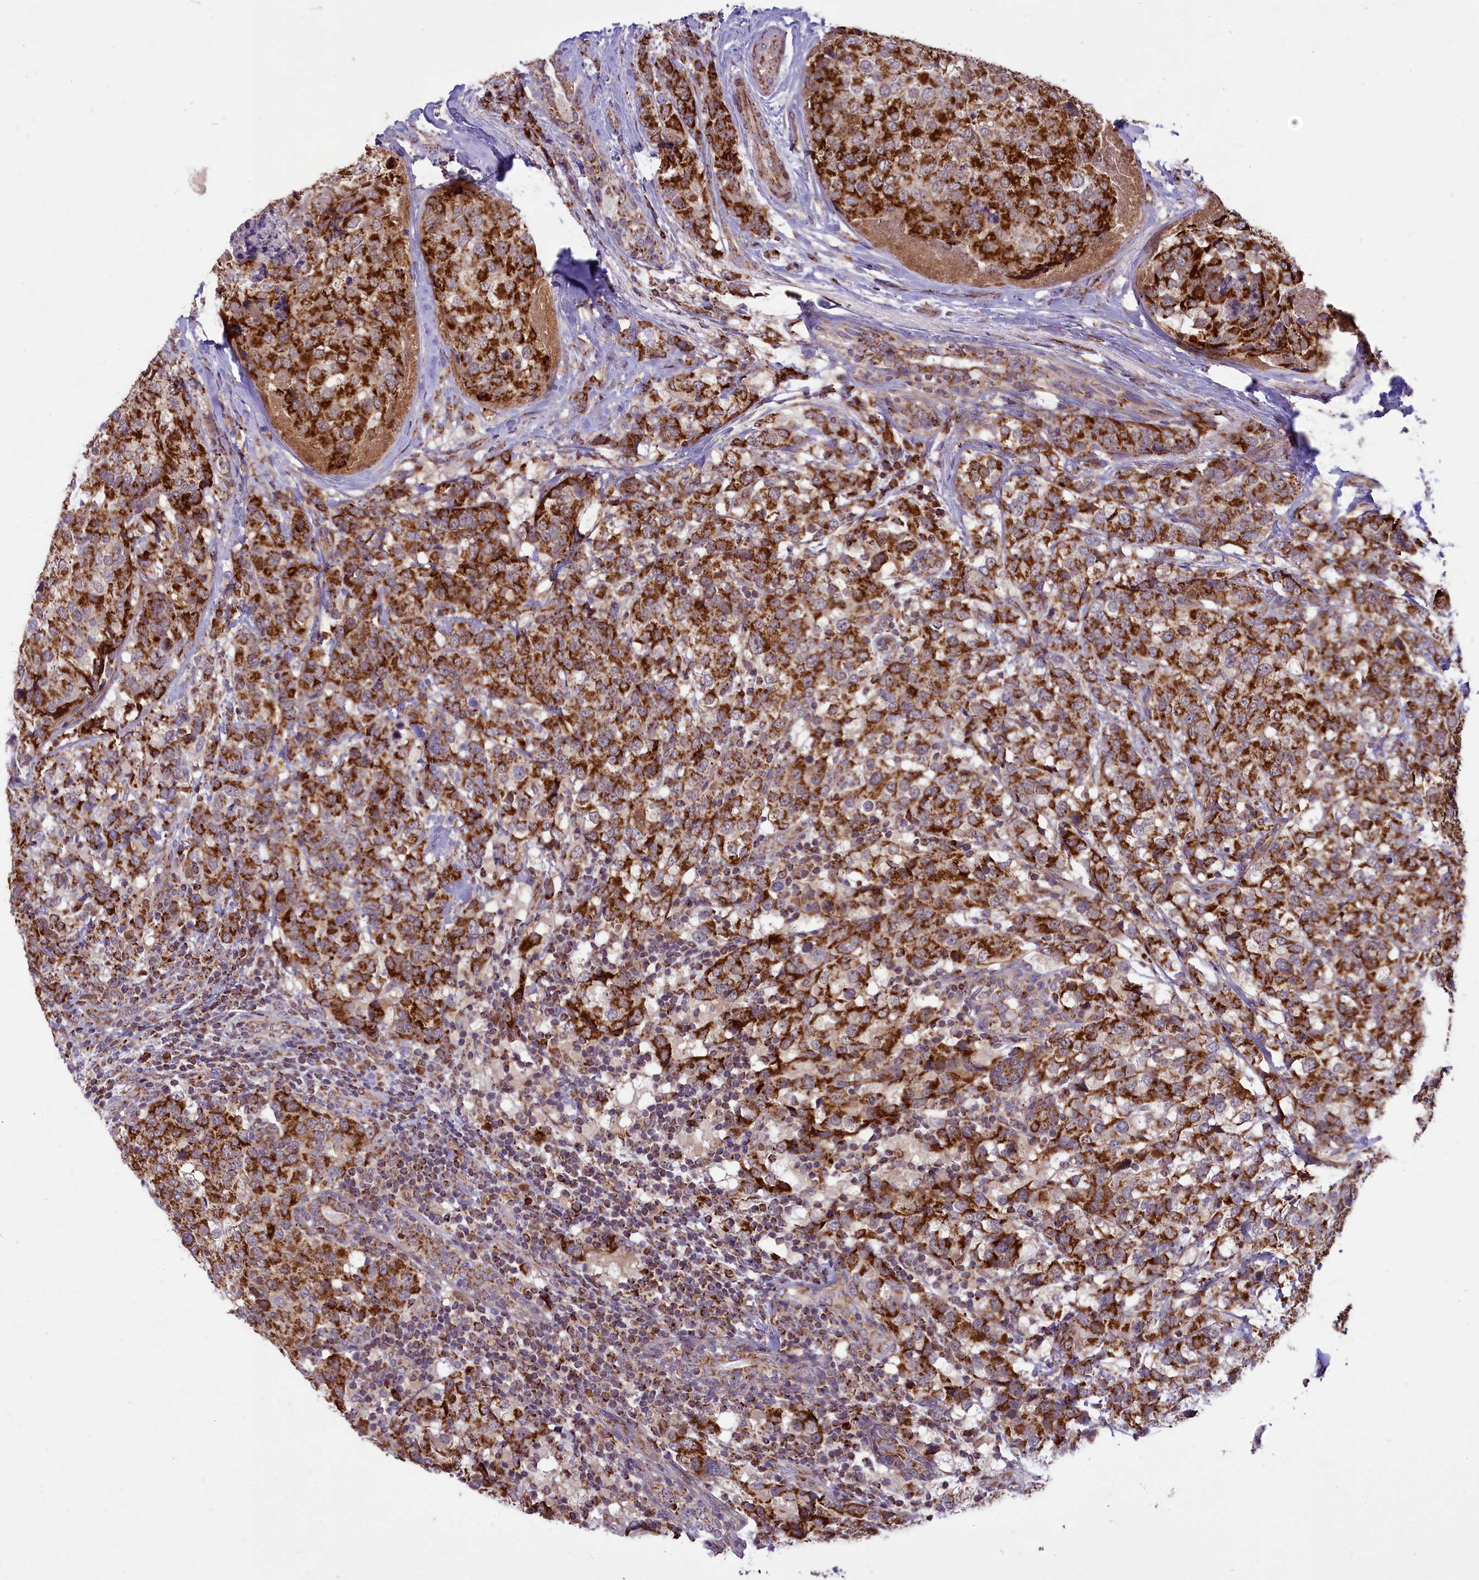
{"staining": {"intensity": "strong", "quantity": ">75%", "location": "cytoplasmic/membranous"}, "tissue": "breast cancer", "cell_type": "Tumor cells", "image_type": "cancer", "snomed": [{"axis": "morphology", "description": "Lobular carcinoma"}, {"axis": "topography", "description": "Breast"}], "caption": "IHC staining of lobular carcinoma (breast), which shows high levels of strong cytoplasmic/membranous positivity in approximately >75% of tumor cells indicating strong cytoplasmic/membranous protein positivity. The staining was performed using DAB (3,3'-diaminobenzidine) (brown) for protein detection and nuclei were counterstained in hematoxylin (blue).", "gene": "COX17", "patient": {"sex": "female", "age": 59}}